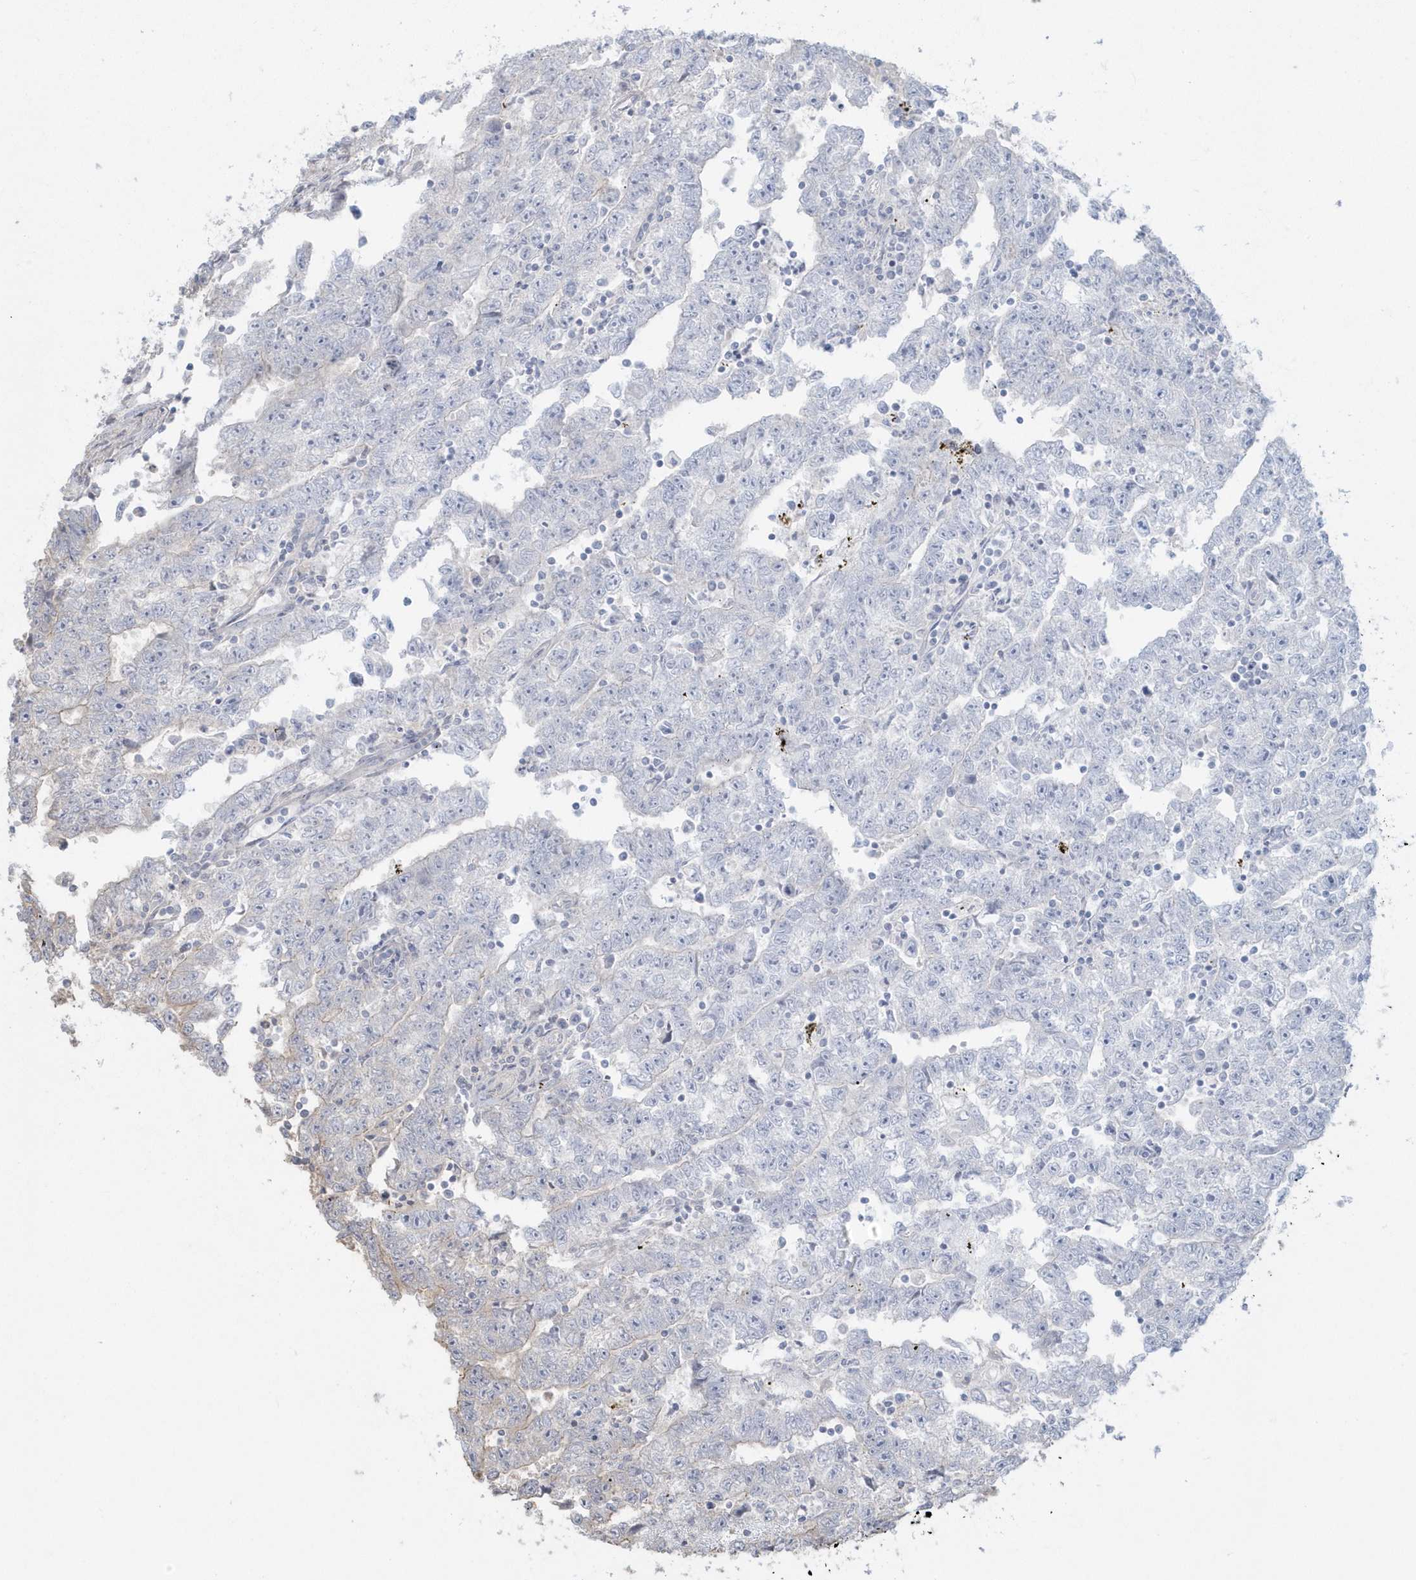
{"staining": {"intensity": "weak", "quantity": "<25%", "location": "cytoplasmic/membranous"}, "tissue": "testis cancer", "cell_type": "Tumor cells", "image_type": "cancer", "snomed": [{"axis": "morphology", "description": "Carcinoma, Embryonal, NOS"}, {"axis": "topography", "description": "Testis"}], "caption": "Embryonal carcinoma (testis) was stained to show a protein in brown. There is no significant positivity in tumor cells. The staining was performed using DAB to visualize the protein expression in brown, while the nuclei were stained in blue with hematoxylin (Magnification: 20x).", "gene": "HNMT", "patient": {"sex": "male", "age": 25}}